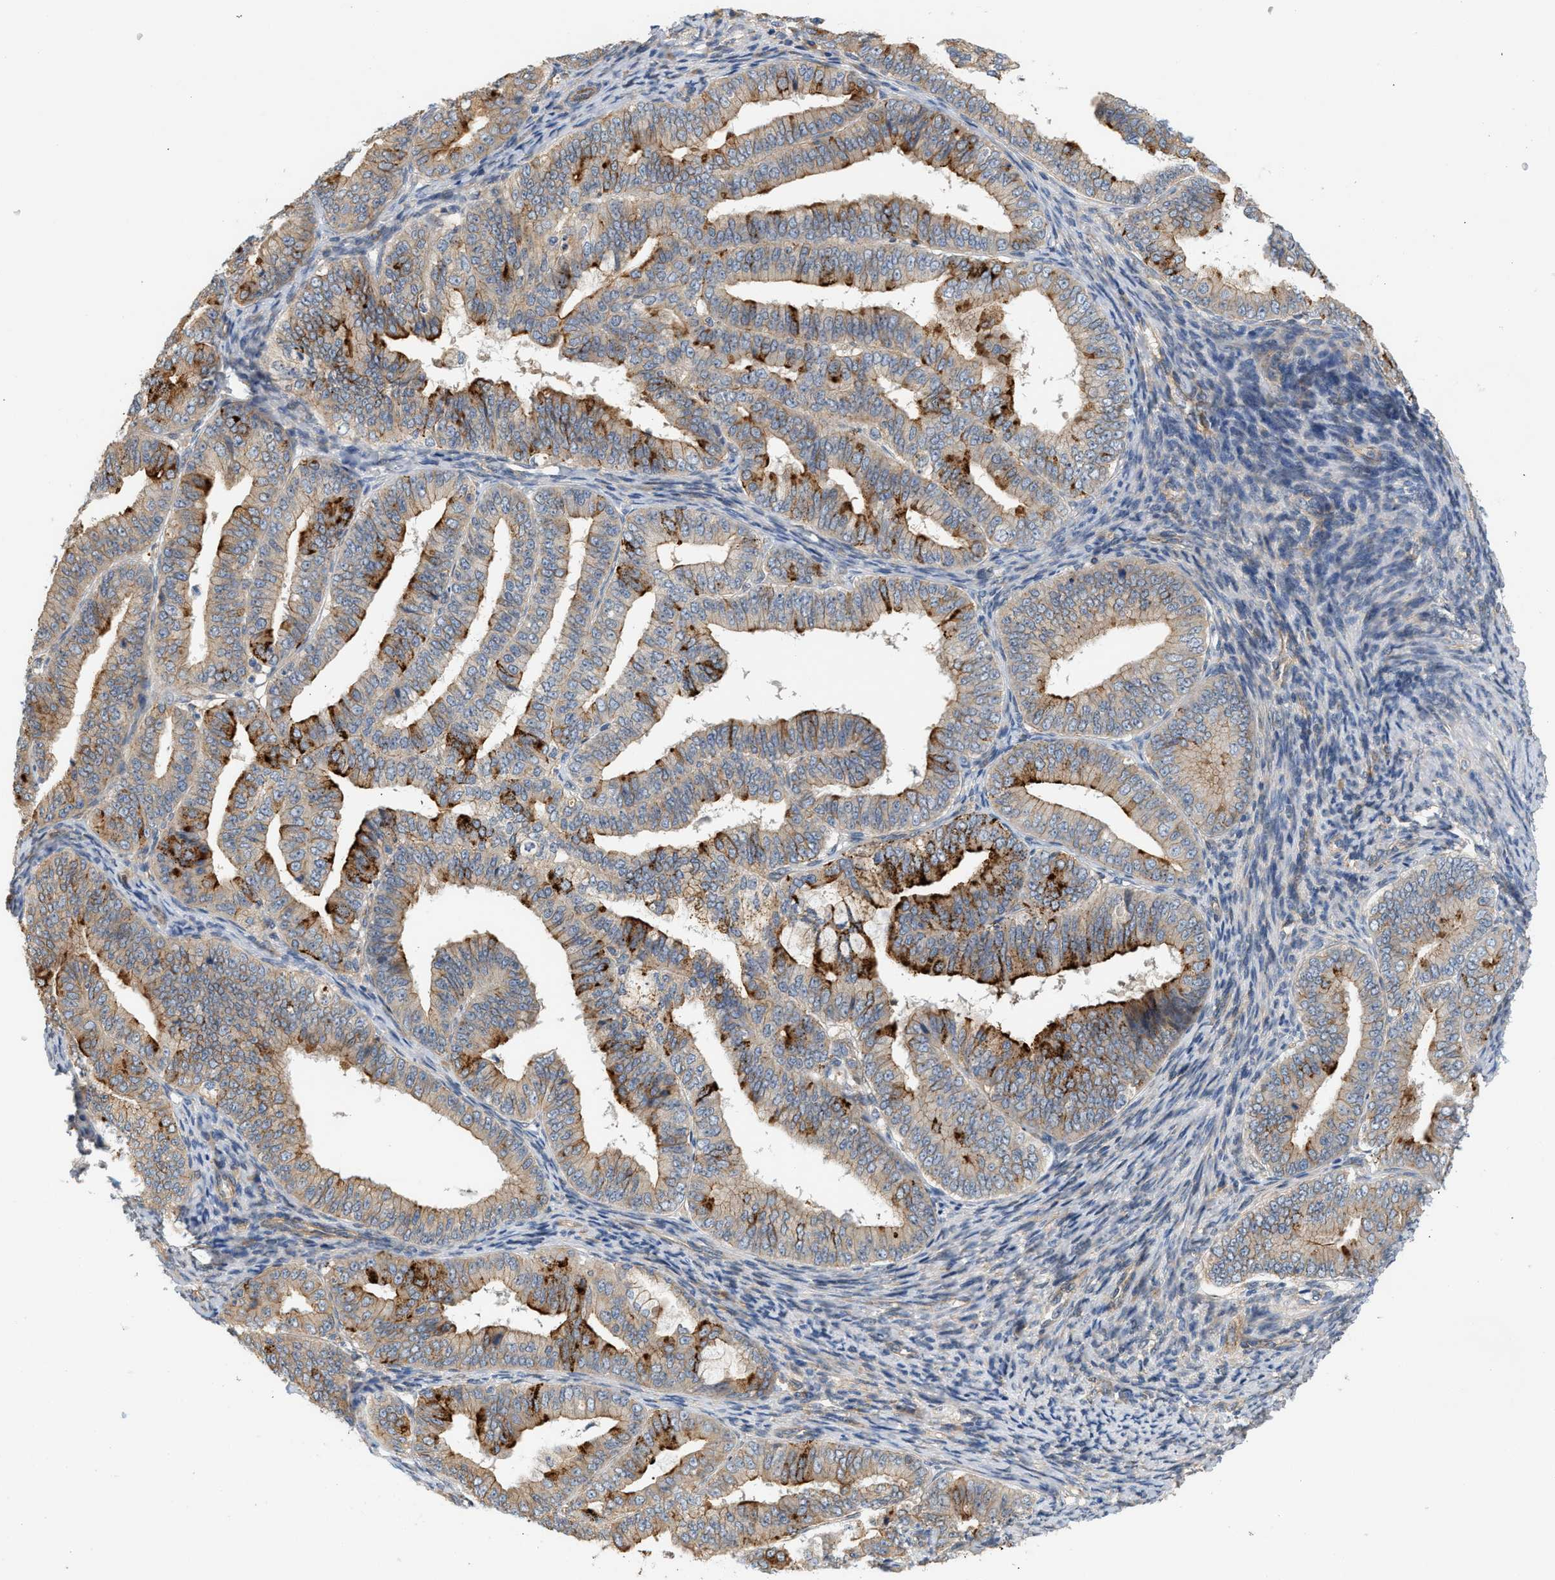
{"staining": {"intensity": "moderate", "quantity": "25%-75%", "location": "cytoplasmic/membranous"}, "tissue": "endometrial cancer", "cell_type": "Tumor cells", "image_type": "cancer", "snomed": [{"axis": "morphology", "description": "Adenocarcinoma, NOS"}, {"axis": "topography", "description": "Endometrium"}], "caption": "Moderate cytoplasmic/membranous protein expression is seen in approximately 25%-75% of tumor cells in endometrial cancer (adenocarcinoma). The staining was performed using DAB to visualize the protein expression in brown, while the nuclei were stained in blue with hematoxylin (Magnification: 20x).", "gene": "CTXN1", "patient": {"sex": "female", "age": 63}}